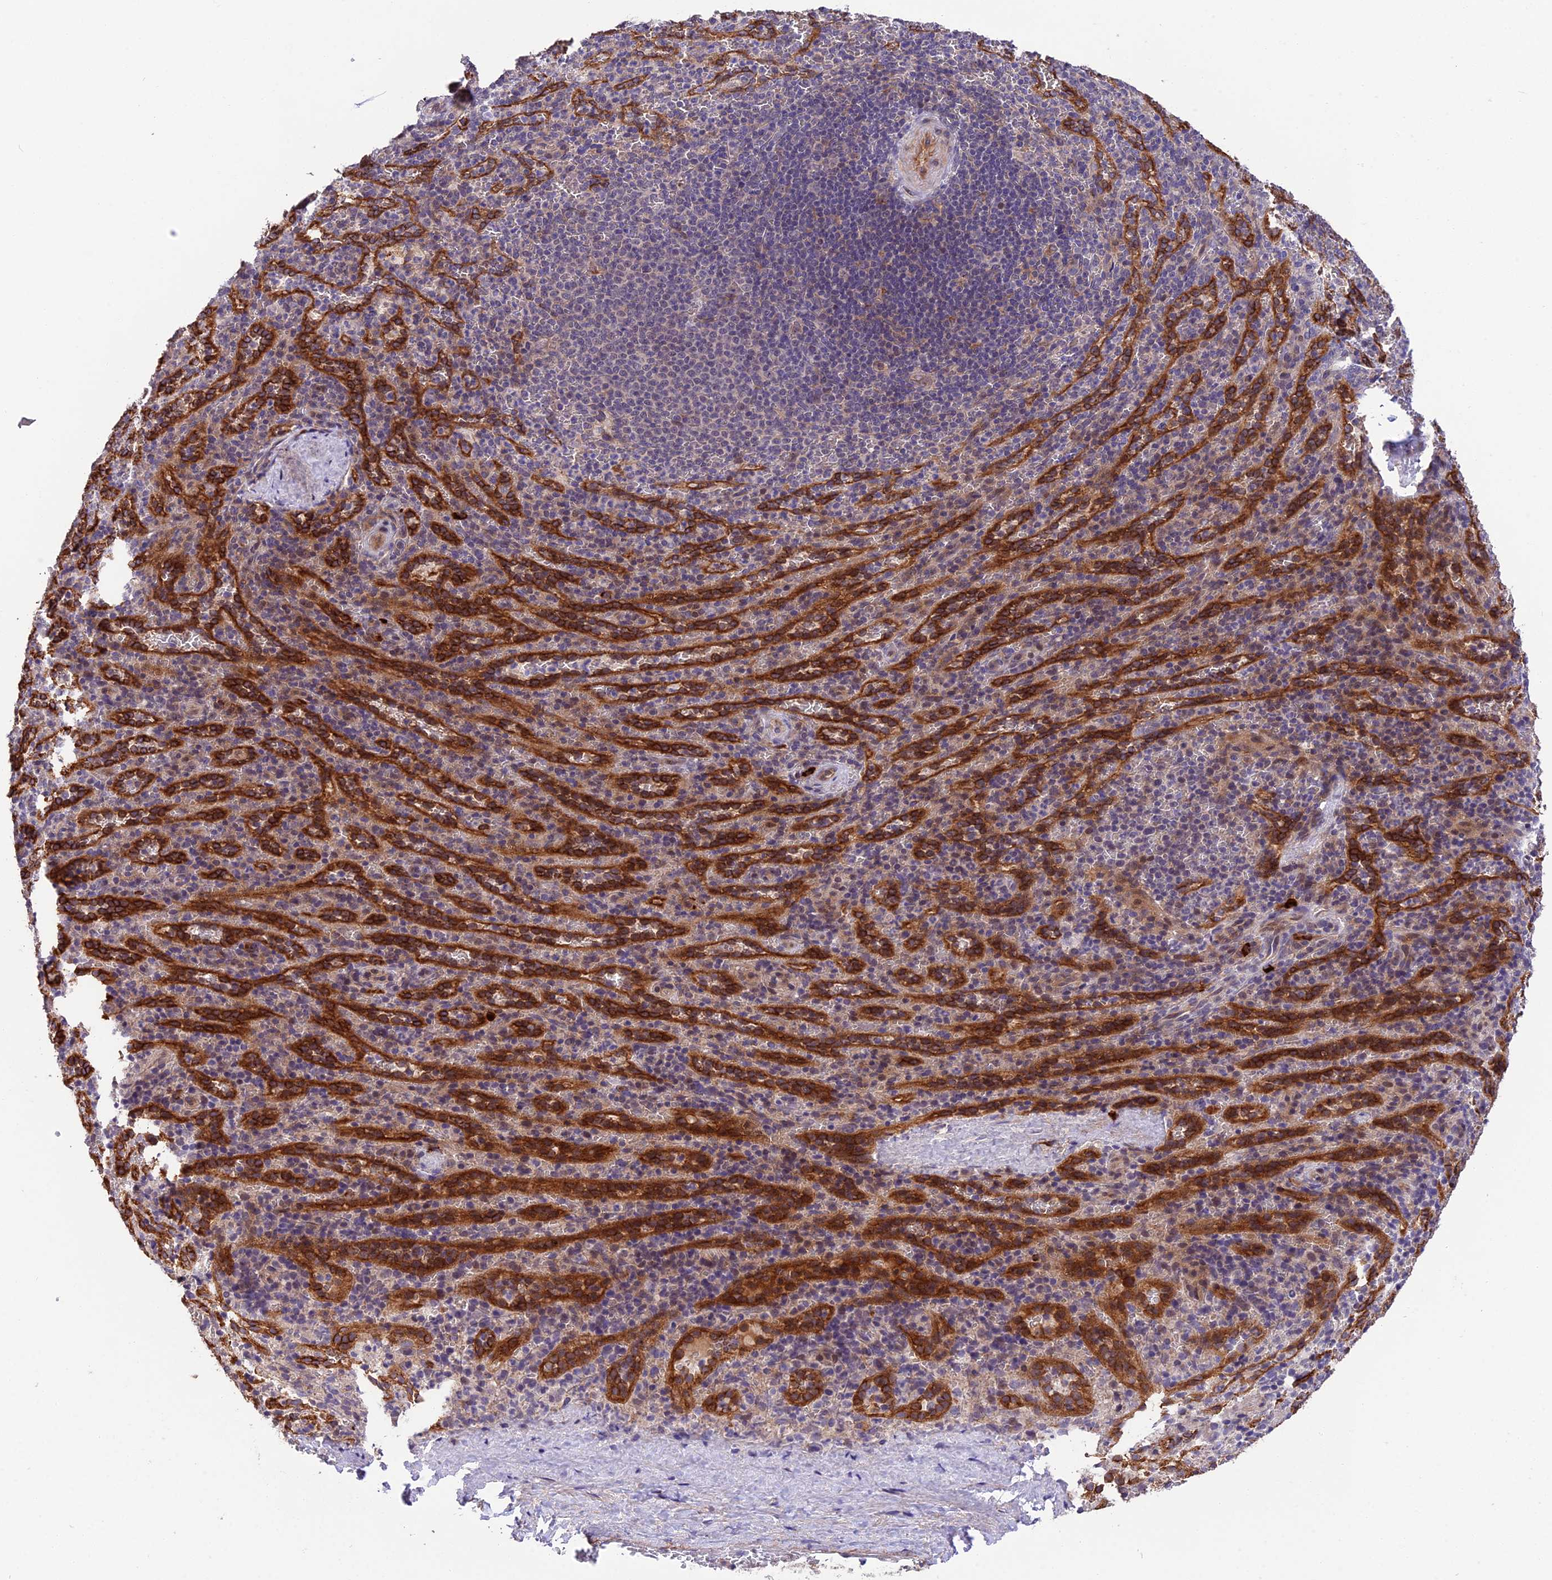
{"staining": {"intensity": "negative", "quantity": "none", "location": "none"}, "tissue": "spleen", "cell_type": "Cells in red pulp", "image_type": "normal", "snomed": [{"axis": "morphology", "description": "Normal tissue, NOS"}, {"axis": "topography", "description": "Spleen"}], "caption": "This is an IHC image of unremarkable spleen. There is no expression in cells in red pulp.", "gene": "MFSD2A", "patient": {"sex": "female", "age": 21}}